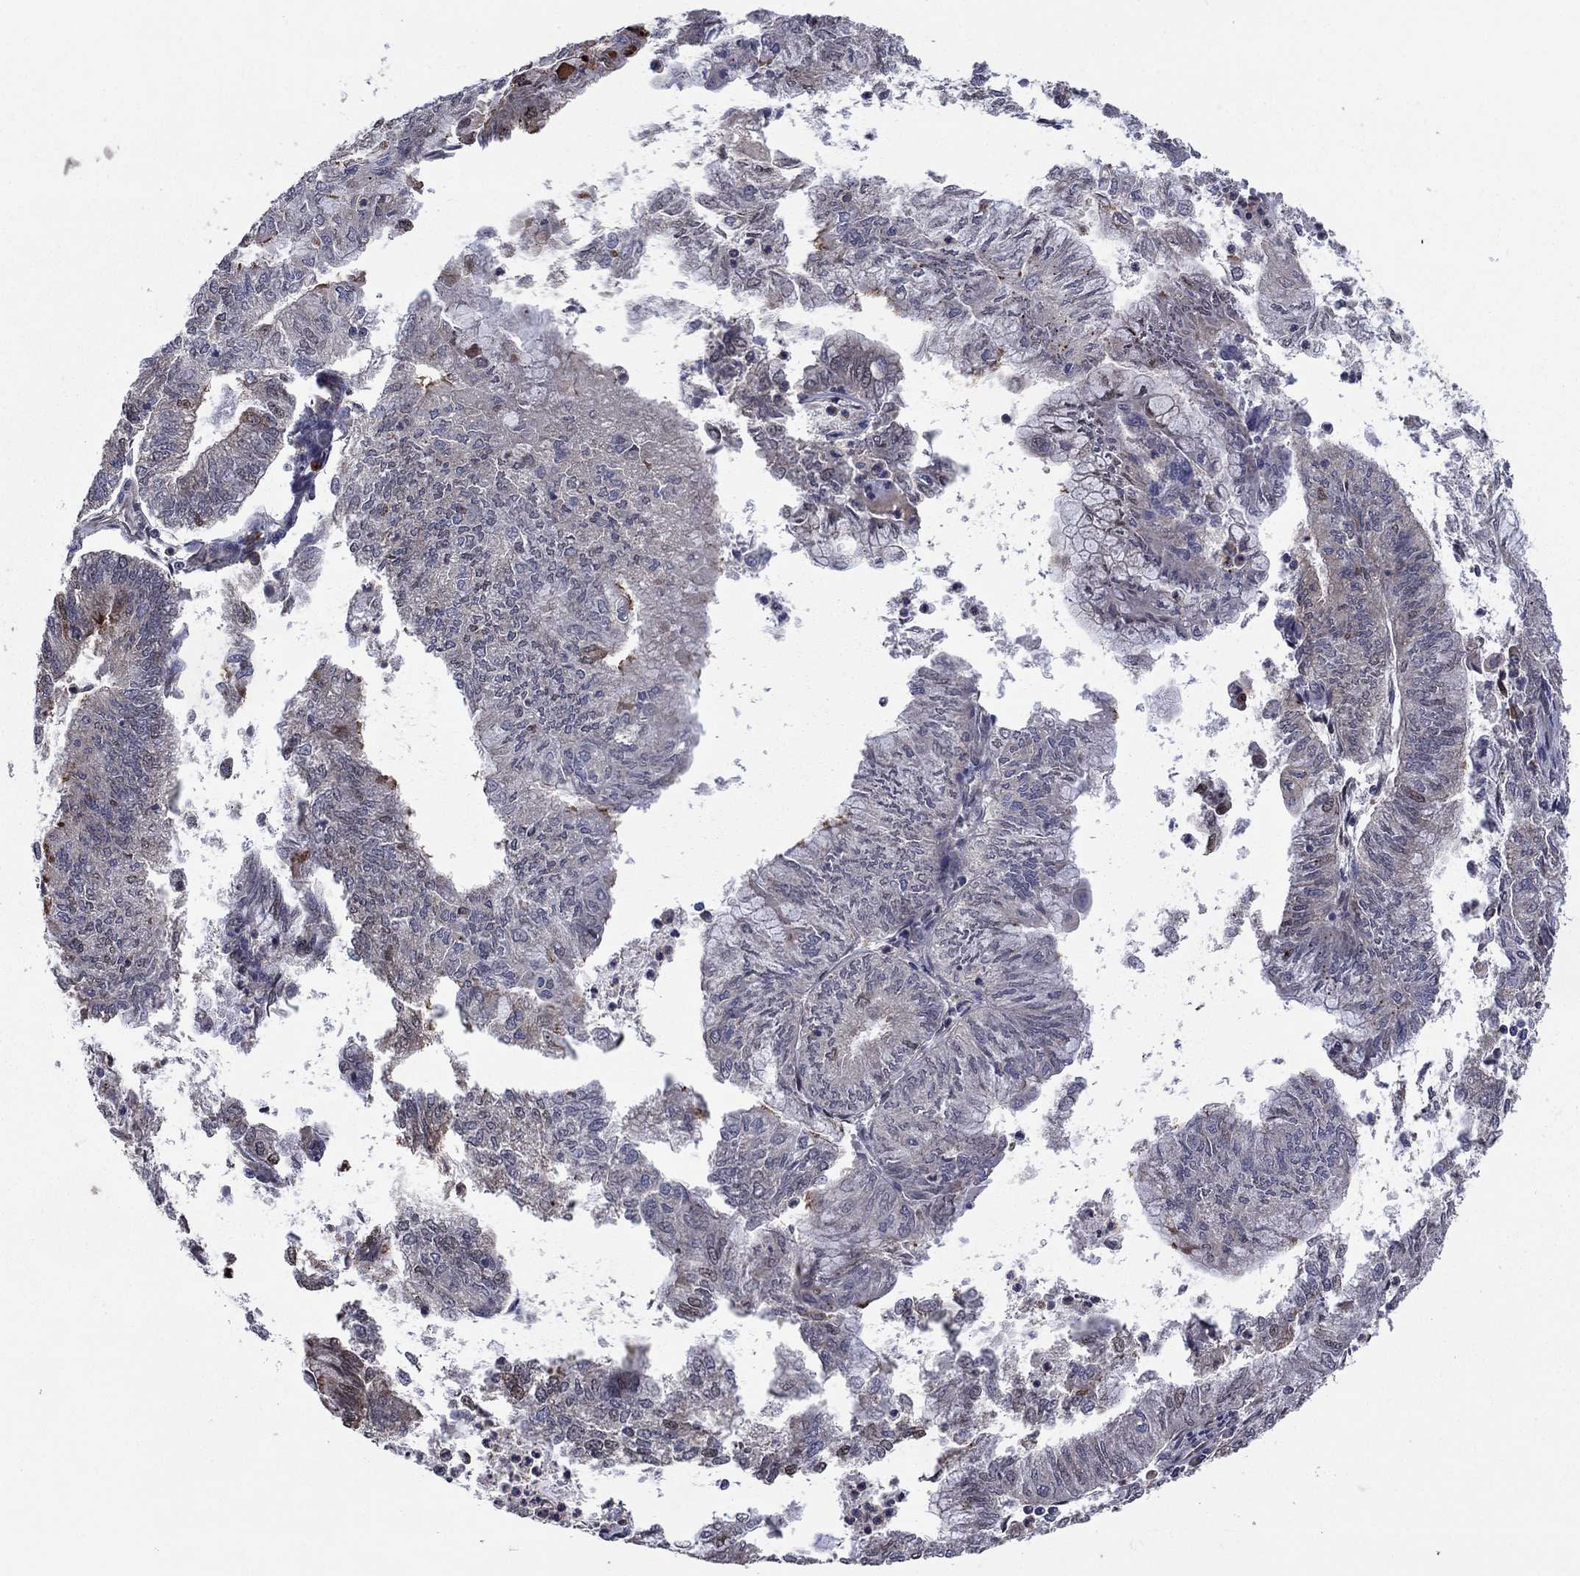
{"staining": {"intensity": "strong", "quantity": "<25%", "location": "cytoplasmic/membranous"}, "tissue": "endometrial cancer", "cell_type": "Tumor cells", "image_type": "cancer", "snomed": [{"axis": "morphology", "description": "Adenocarcinoma, NOS"}, {"axis": "topography", "description": "Endometrium"}], "caption": "Endometrial cancer stained for a protein exhibits strong cytoplasmic/membranous positivity in tumor cells.", "gene": "MEA1", "patient": {"sex": "female", "age": 59}}